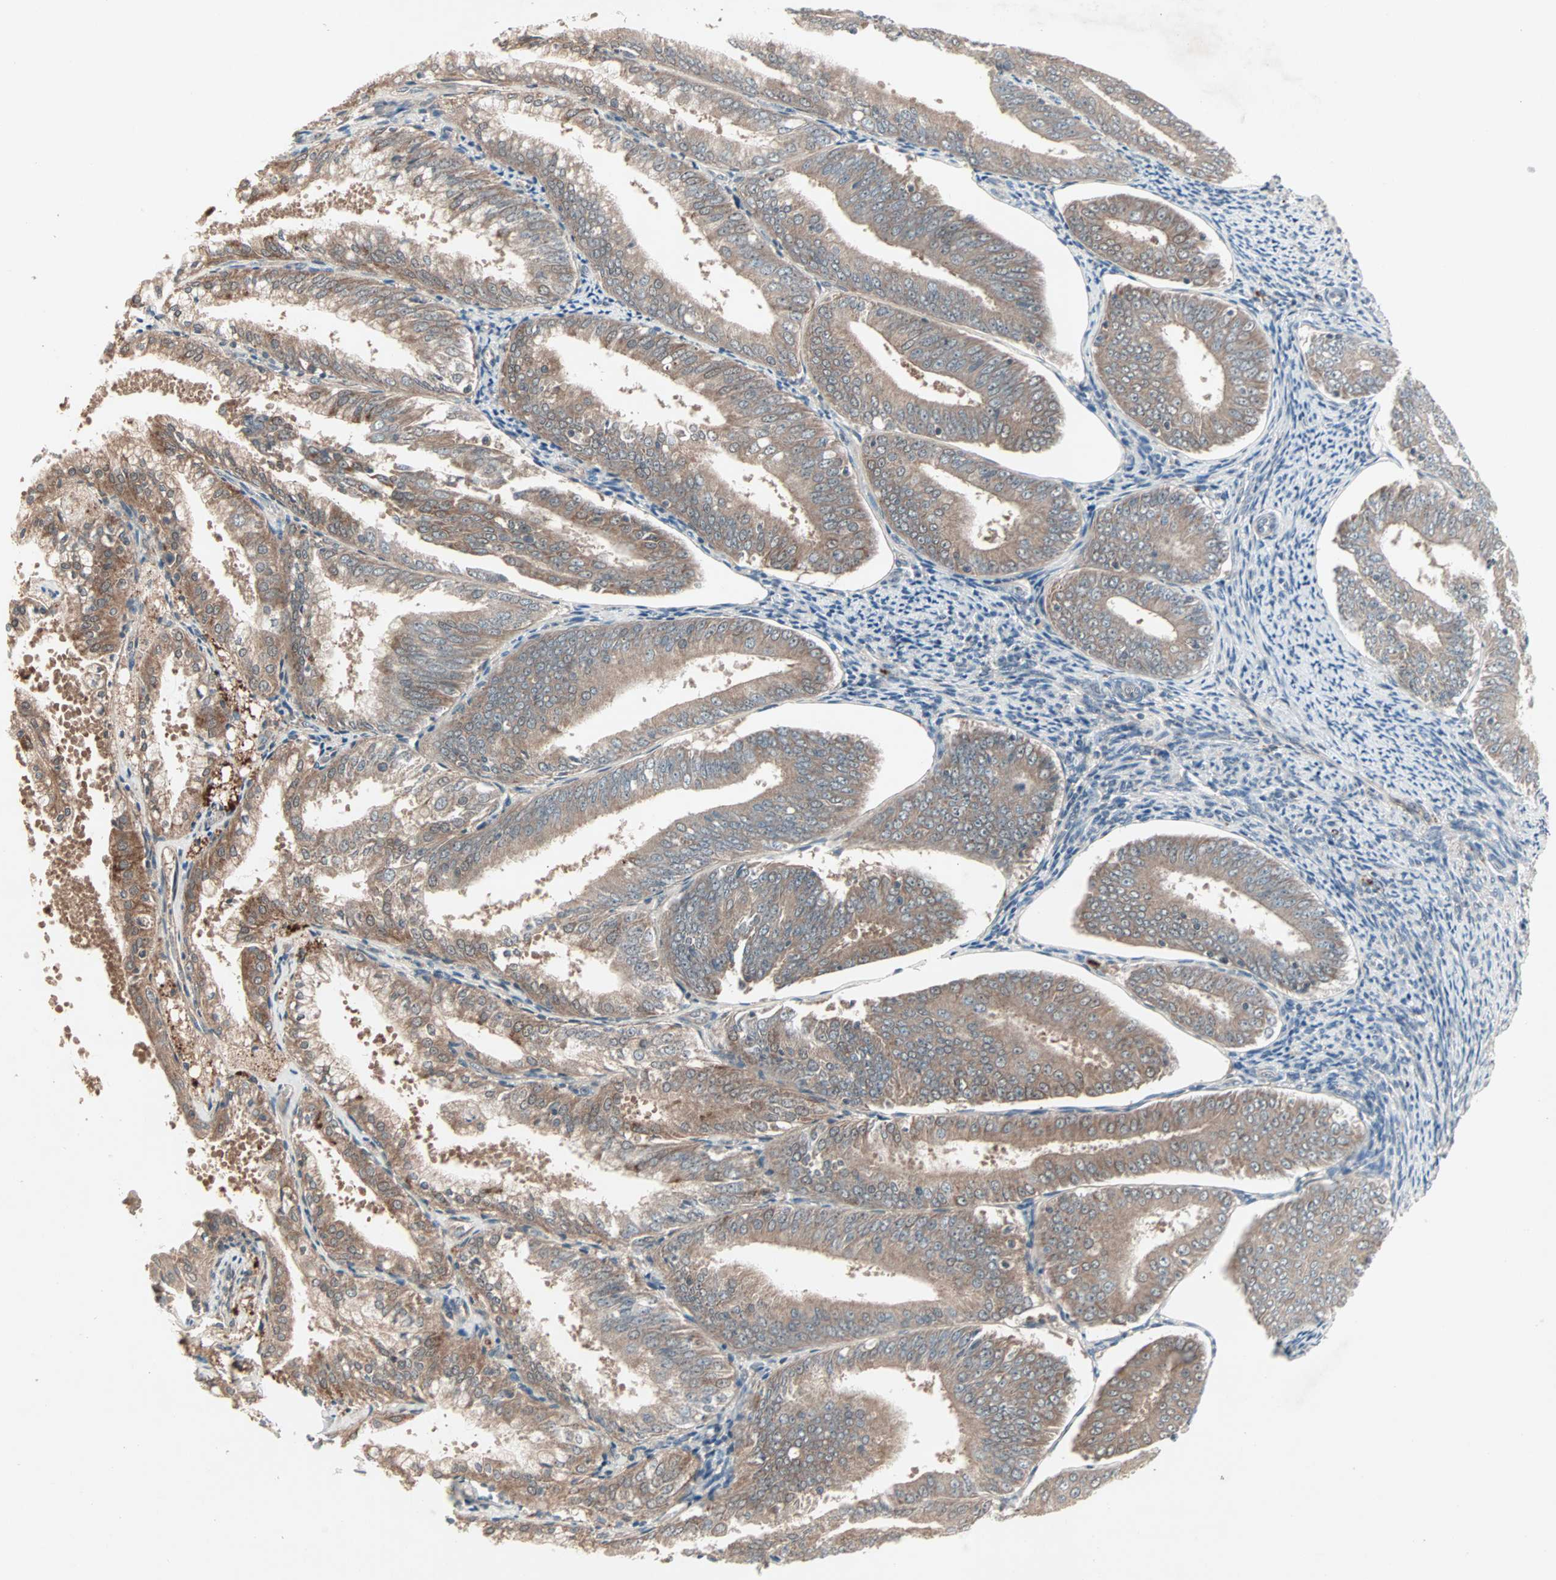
{"staining": {"intensity": "moderate", "quantity": "25%-75%", "location": "cytoplasmic/membranous"}, "tissue": "endometrial cancer", "cell_type": "Tumor cells", "image_type": "cancer", "snomed": [{"axis": "morphology", "description": "Adenocarcinoma, NOS"}, {"axis": "topography", "description": "Endometrium"}], "caption": "A brown stain highlights moderate cytoplasmic/membranous positivity of a protein in endometrial cancer tumor cells. Using DAB (brown) and hematoxylin (blue) stains, captured at high magnification using brightfield microscopy.", "gene": "JMJD7-PLA2G4B", "patient": {"sex": "female", "age": 63}}